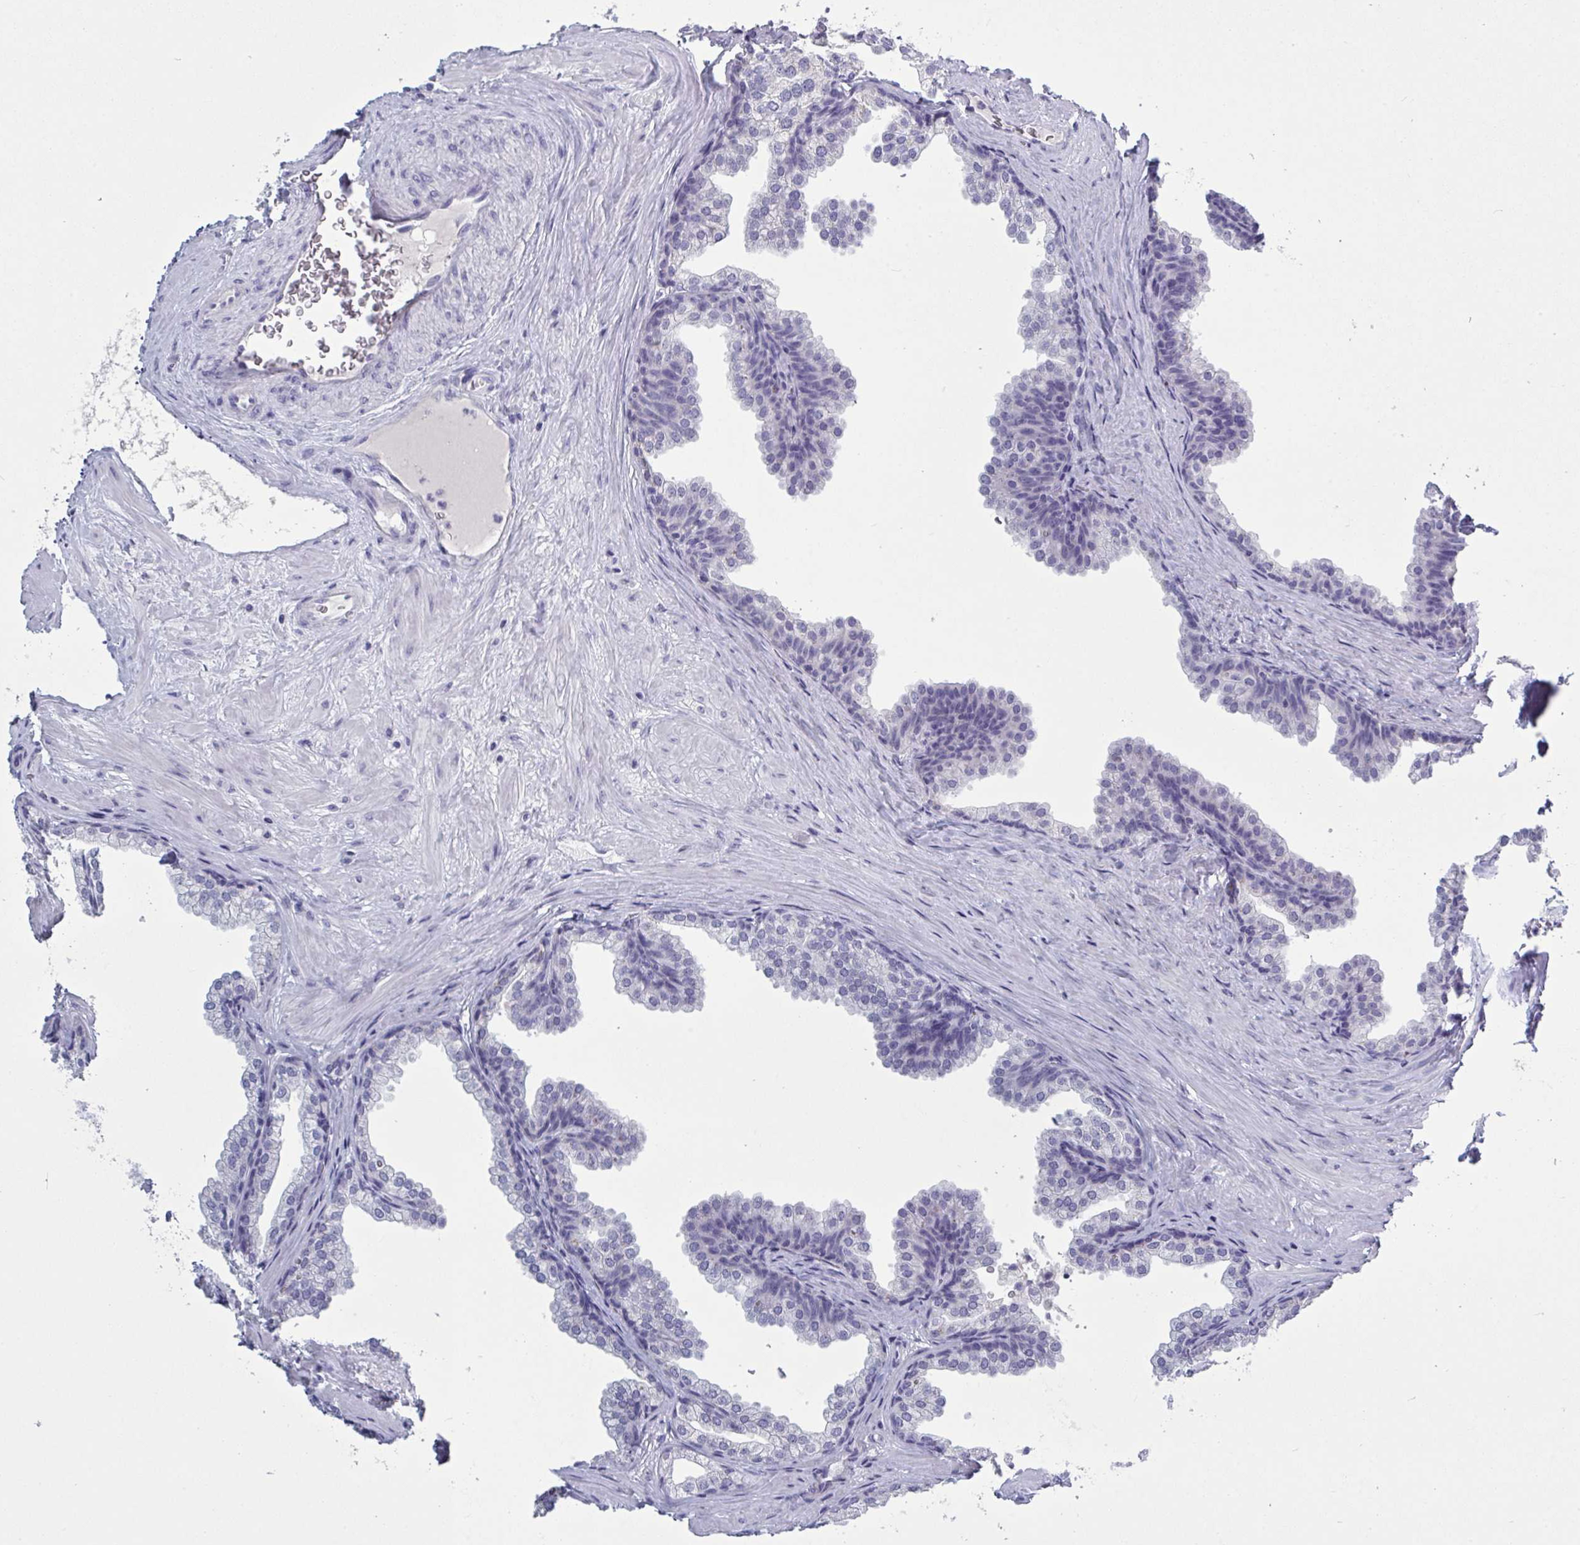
{"staining": {"intensity": "negative", "quantity": "none", "location": "none"}, "tissue": "prostate", "cell_type": "Glandular cells", "image_type": "normal", "snomed": [{"axis": "morphology", "description": "Normal tissue, NOS"}, {"axis": "topography", "description": "Prostate"}], "caption": "Glandular cells are negative for brown protein staining in unremarkable prostate. The staining was performed using DAB (3,3'-diaminobenzidine) to visualize the protein expression in brown, while the nuclei were stained in blue with hematoxylin (Magnification: 20x).", "gene": "NDUFC2", "patient": {"sex": "male", "age": 37}}